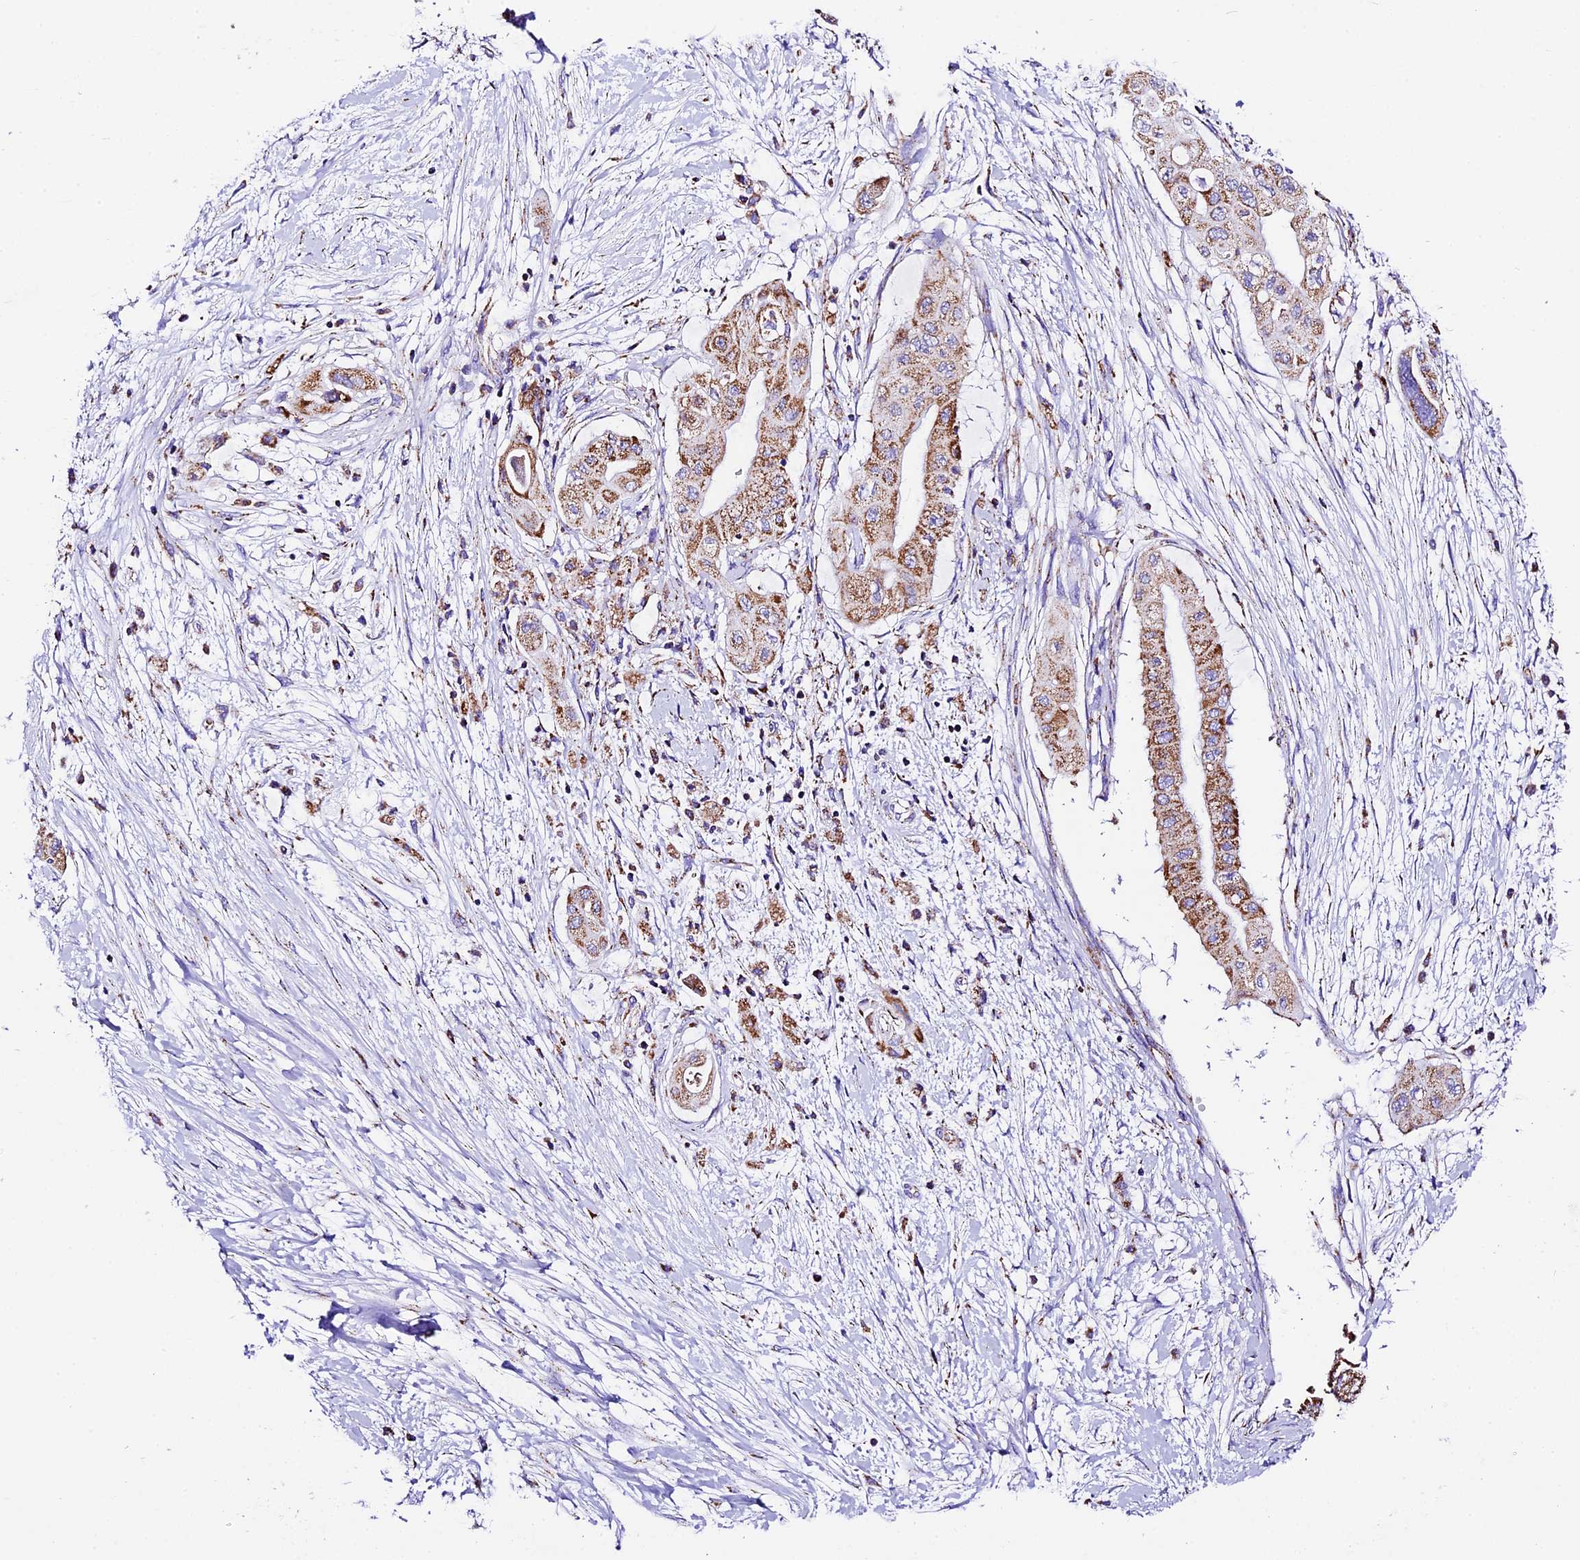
{"staining": {"intensity": "moderate", "quantity": ">75%", "location": "cytoplasmic/membranous"}, "tissue": "pancreatic cancer", "cell_type": "Tumor cells", "image_type": "cancer", "snomed": [{"axis": "morphology", "description": "Adenocarcinoma, NOS"}, {"axis": "topography", "description": "Pancreas"}], "caption": "IHC image of adenocarcinoma (pancreatic) stained for a protein (brown), which displays medium levels of moderate cytoplasmic/membranous expression in approximately >75% of tumor cells.", "gene": "DCAF5", "patient": {"sex": "male", "age": 68}}